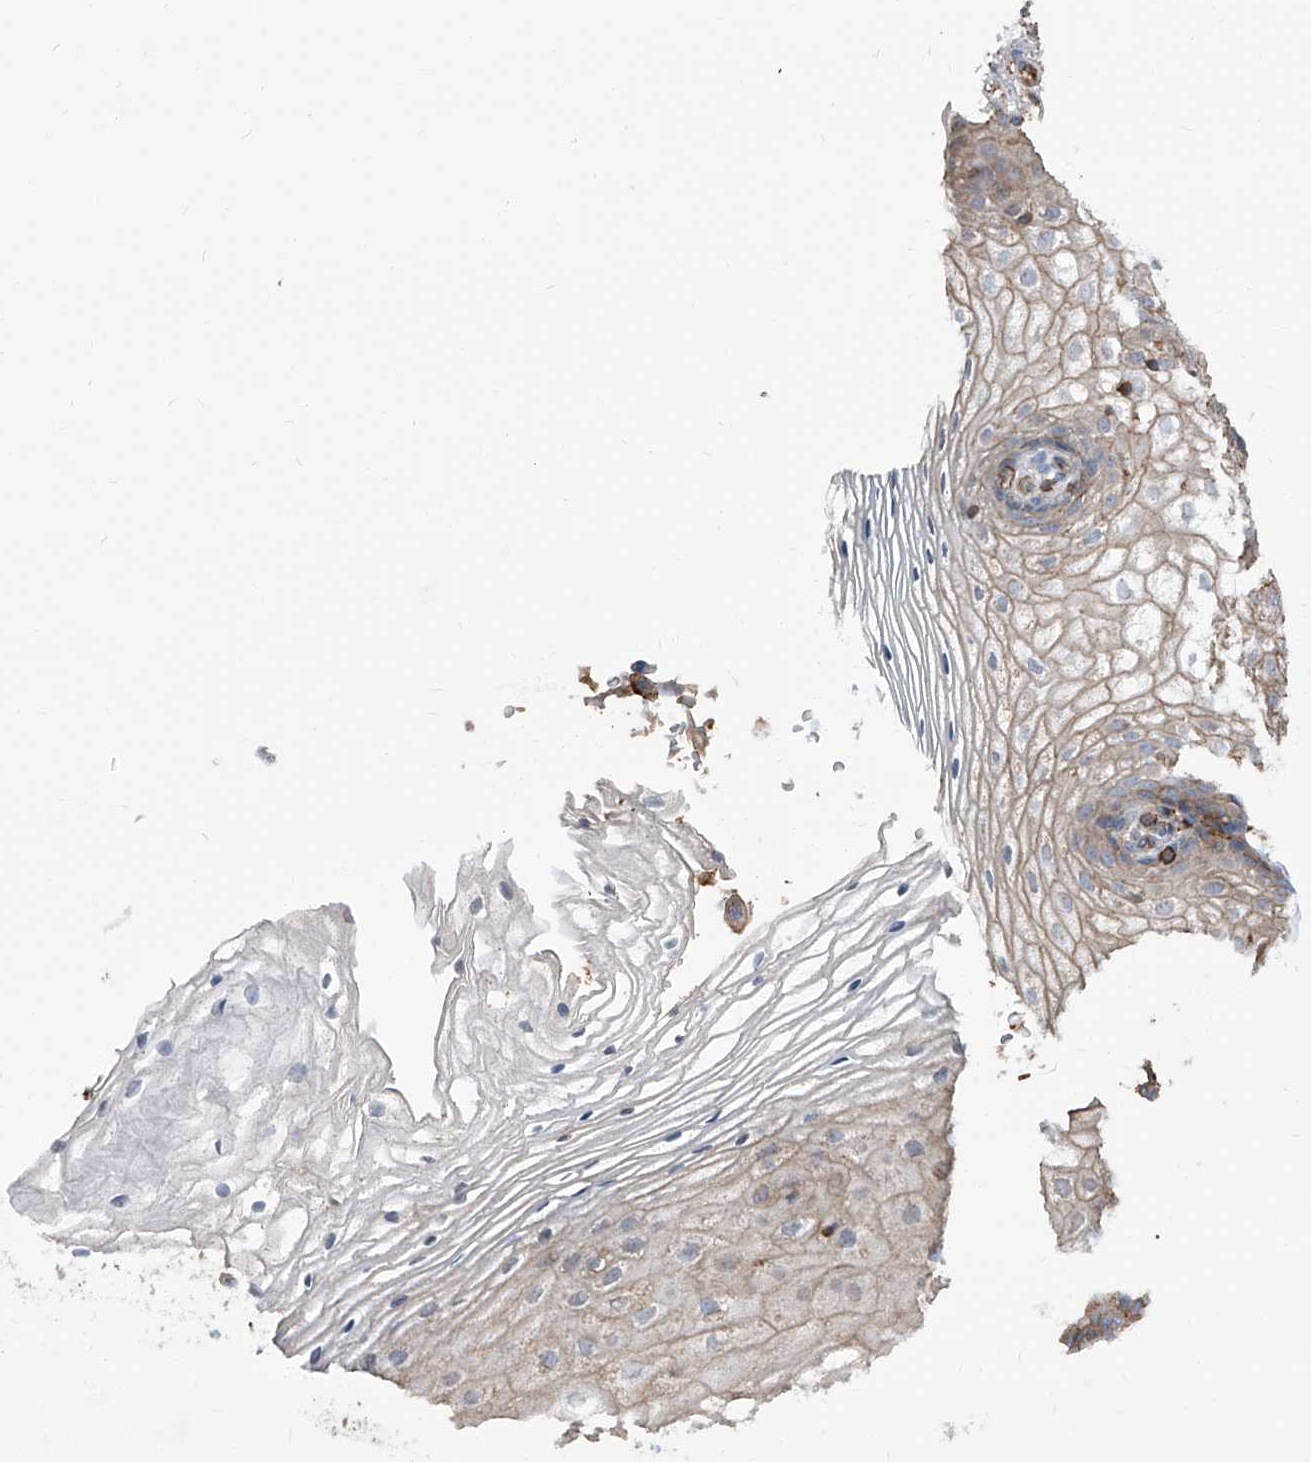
{"staining": {"intensity": "weak", "quantity": "<25%", "location": "cytoplasmic/membranous"}, "tissue": "vagina", "cell_type": "Squamous epithelial cells", "image_type": "normal", "snomed": [{"axis": "morphology", "description": "Normal tissue, NOS"}, {"axis": "topography", "description": "Vagina"}], "caption": "The immunohistochemistry (IHC) photomicrograph has no significant positivity in squamous epithelial cells of vagina.", "gene": "PIEZO2", "patient": {"sex": "female", "age": 60}}